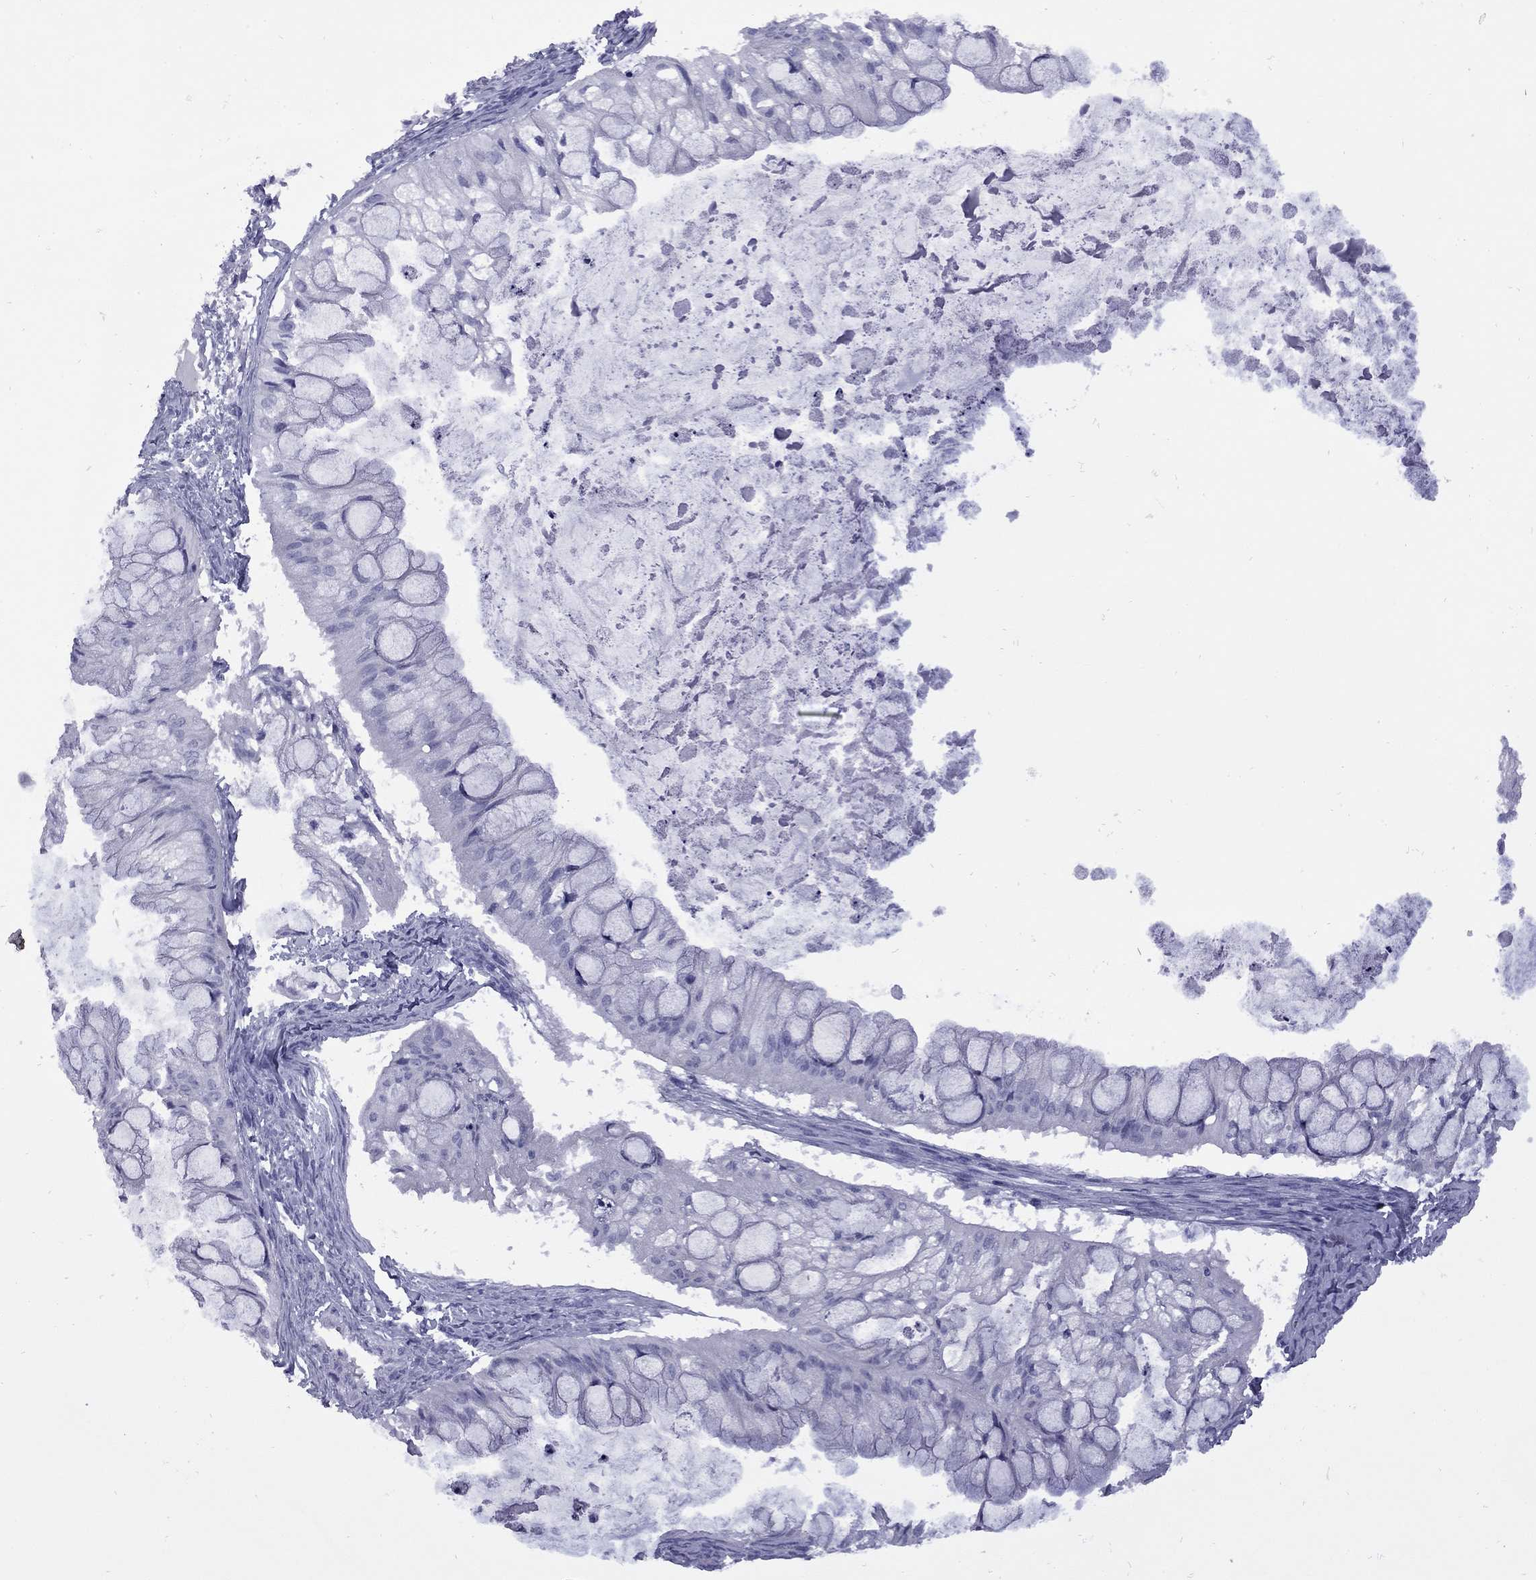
{"staining": {"intensity": "negative", "quantity": "none", "location": "none"}, "tissue": "ovarian cancer", "cell_type": "Tumor cells", "image_type": "cancer", "snomed": [{"axis": "morphology", "description": "Cystadenocarcinoma, mucinous, NOS"}, {"axis": "topography", "description": "Ovary"}], "caption": "Protein analysis of ovarian mucinous cystadenocarcinoma demonstrates no significant staining in tumor cells.", "gene": "EPPIN", "patient": {"sex": "female", "age": 57}}